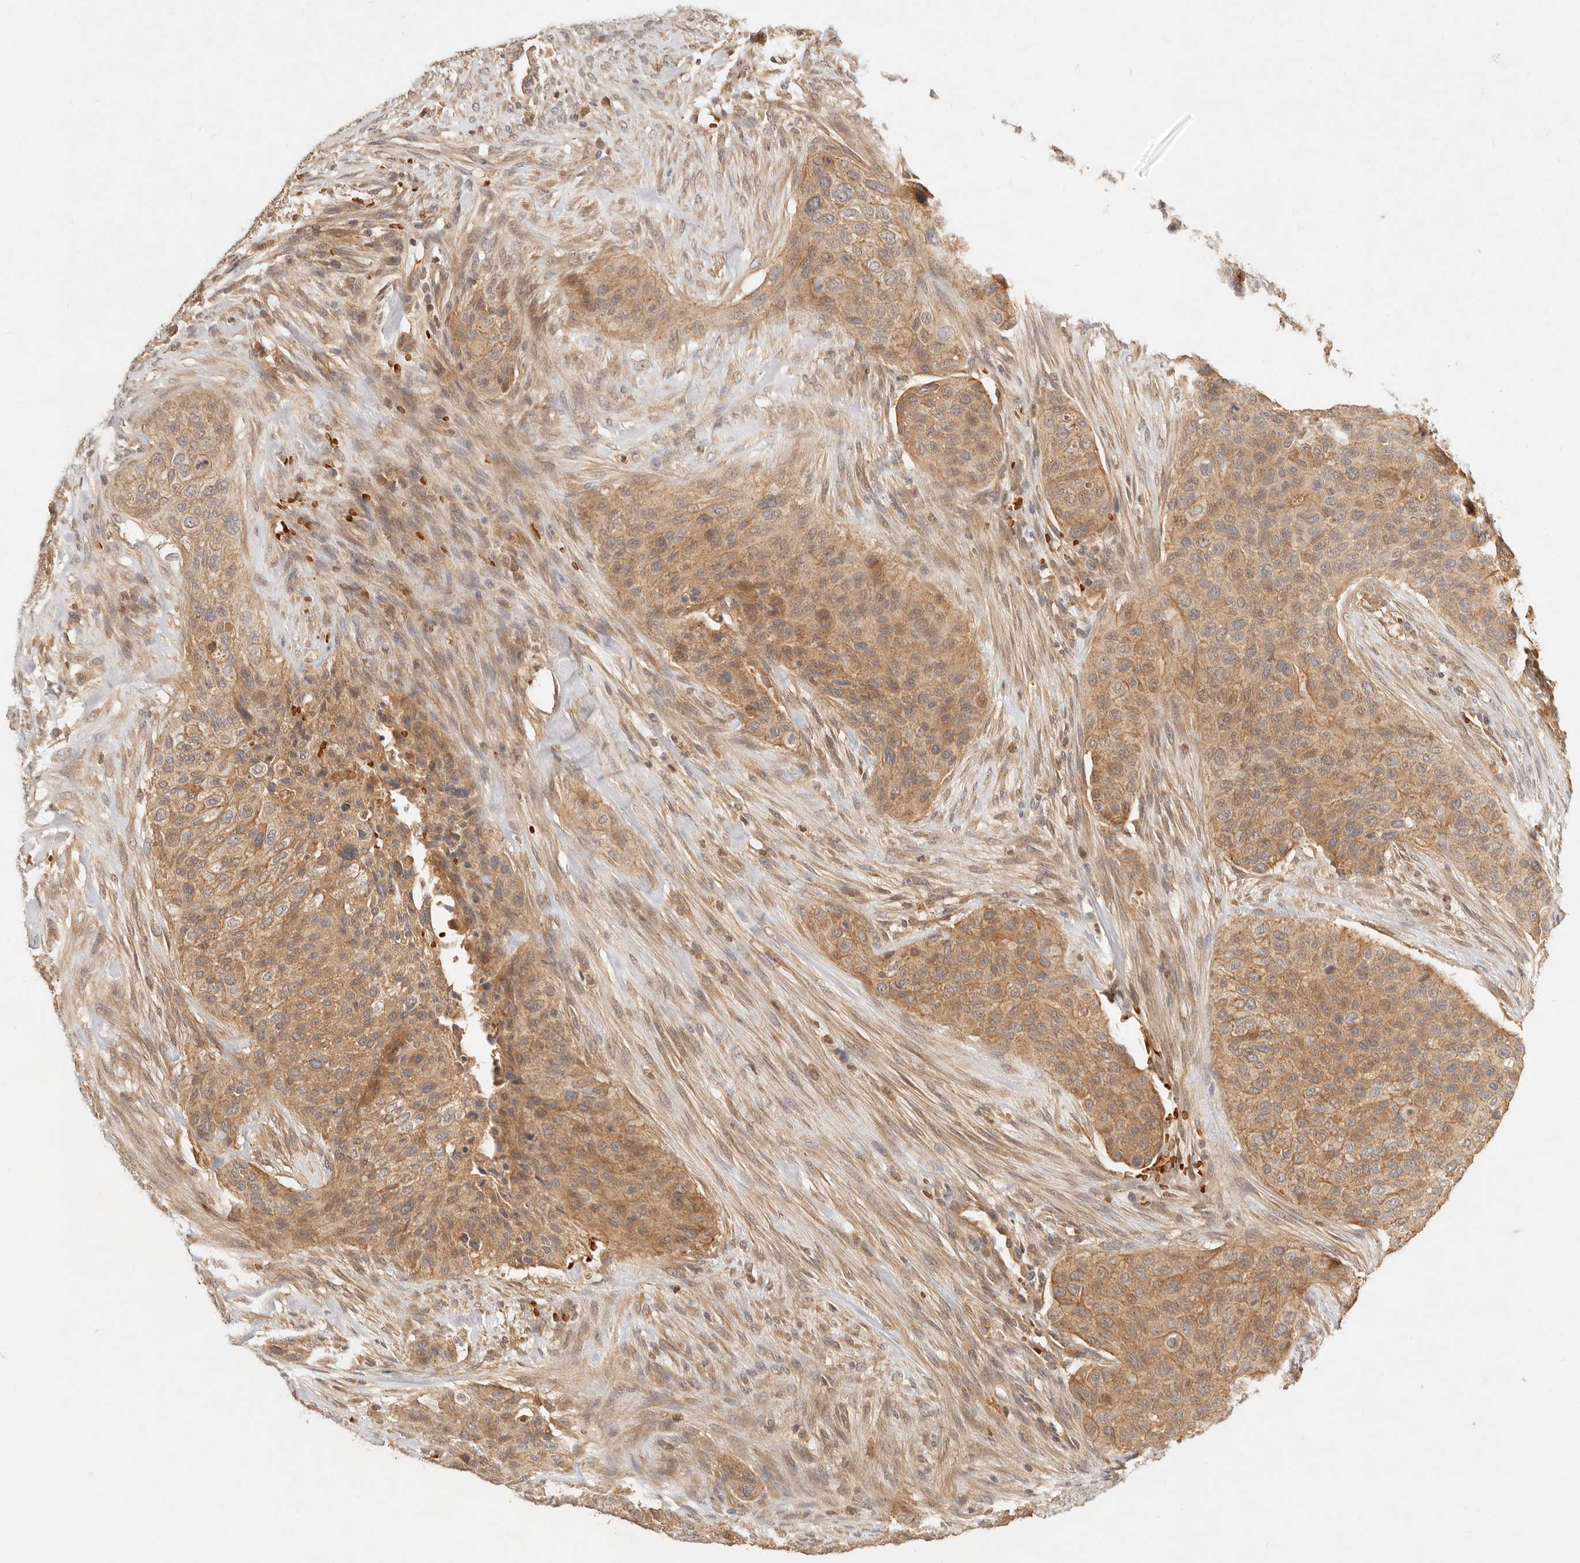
{"staining": {"intensity": "moderate", "quantity": ">75%", "location": "cytoplasmic/membranous"}, "tissue": "urothelial cancer", "cell_type": "Tumor cells", "image_type": "cancer", "snomed": [{"axis": "morphology", "description": "Urothelial carcinoma, High grade"}, {"axis": "topography", "description": "Urinary bladder"}], "caption": "A brown stain highlights moderate cytoplasmic/membranous staining of a protein in urothelial carcinoma (high-grade) tumor cells.", "gene": "FREM2", "patient": {"sex": "male", "age": 35}}